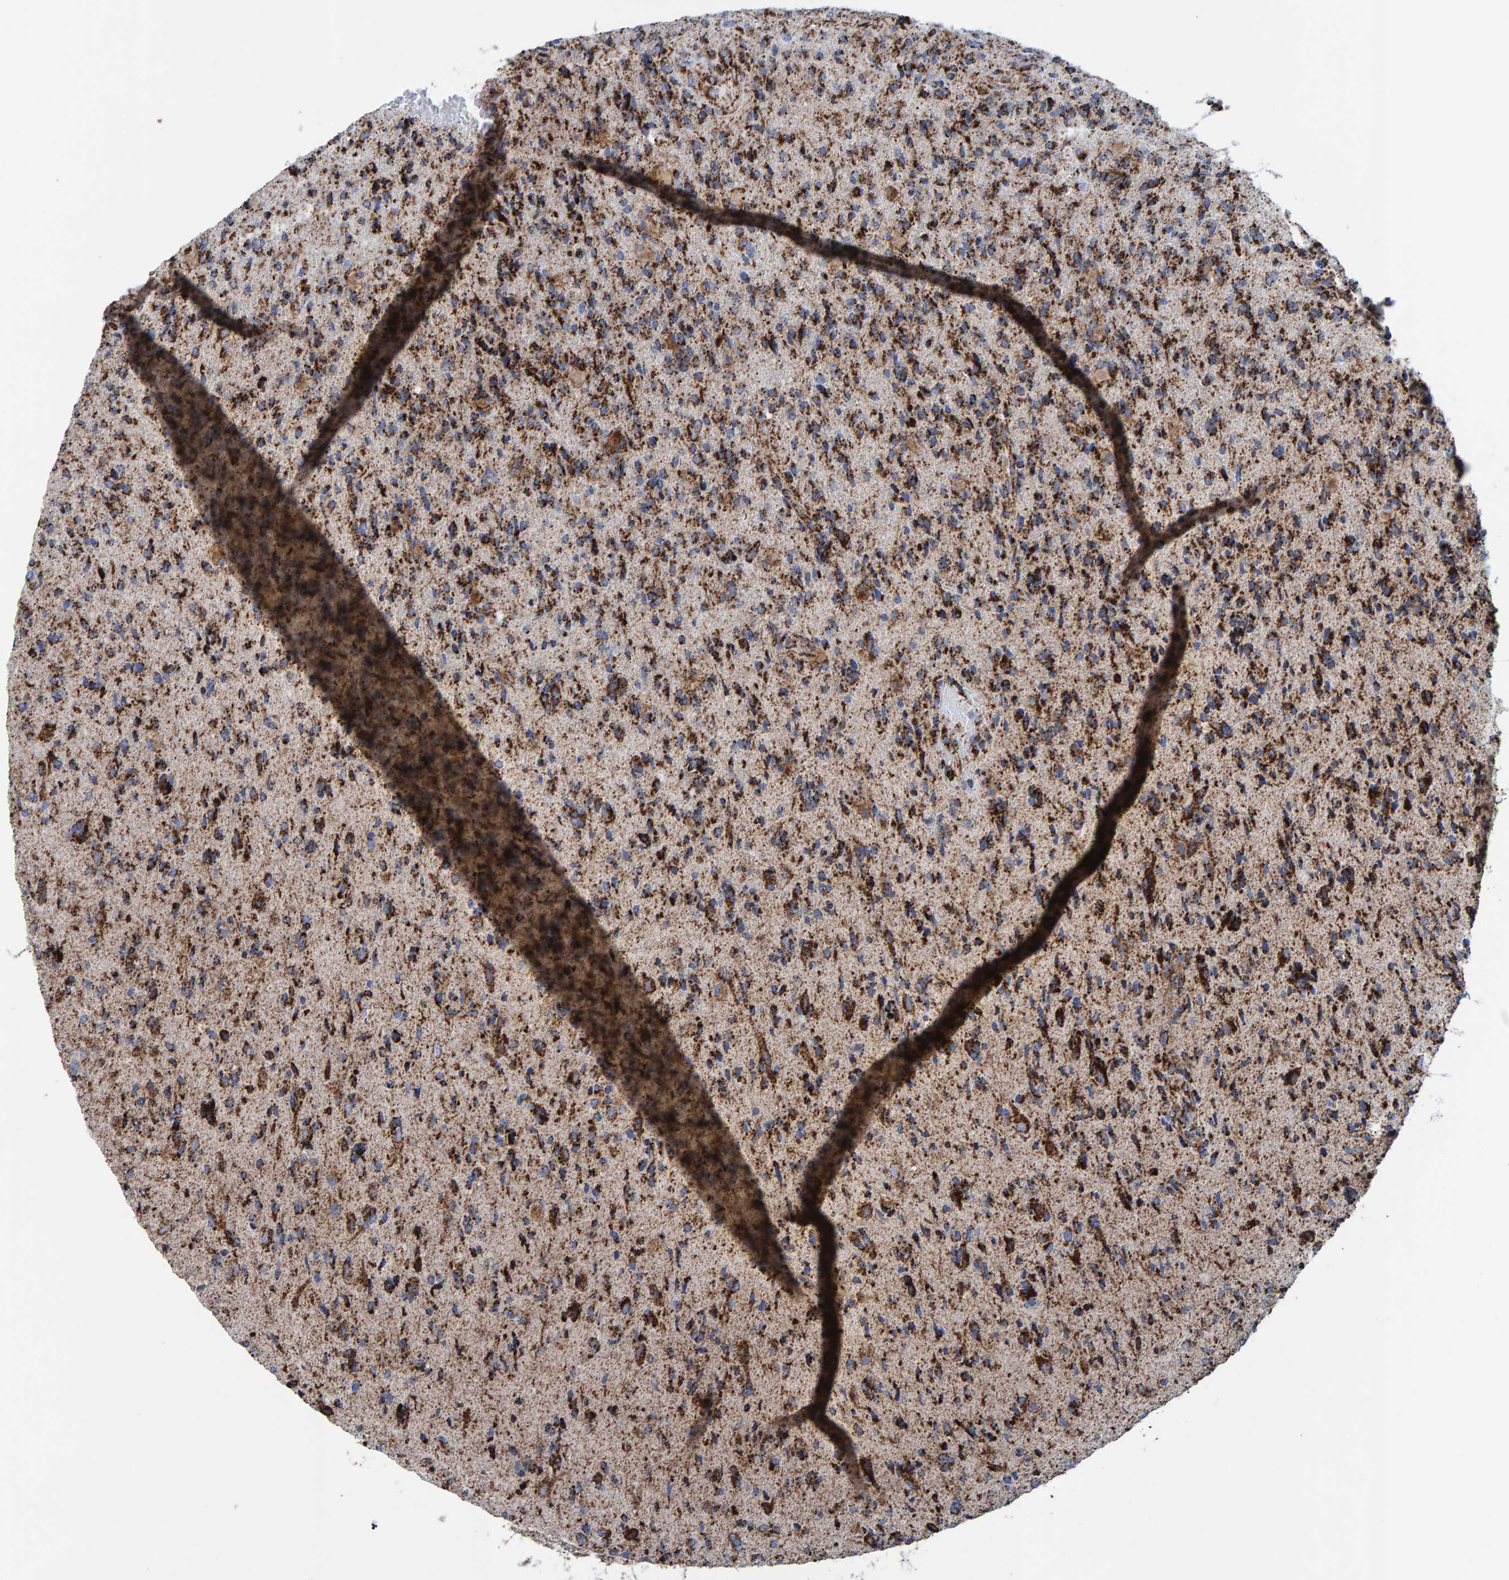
{"staining": {"intensity": "strong", "quantity": ">75%", "location": "cytoplasmic/membranous"}, "tissue": "glioma", "cell_type": "Tumor cells", "image_type": "cancer", "snomed": [{"axis": "morphology", "description": "Glioma, malignant, High grade"}, {"axis": "topography", "description": "Brain"}], "caption": "Immunohistochemical staining of human malignant high-grade glioma displays high levels of strong cytoplasmic/membranous protein positivity in about >75% of tumor cells.", "gene": "ENSG00000262660", "patient": {"sex": "male", "age": 72}}